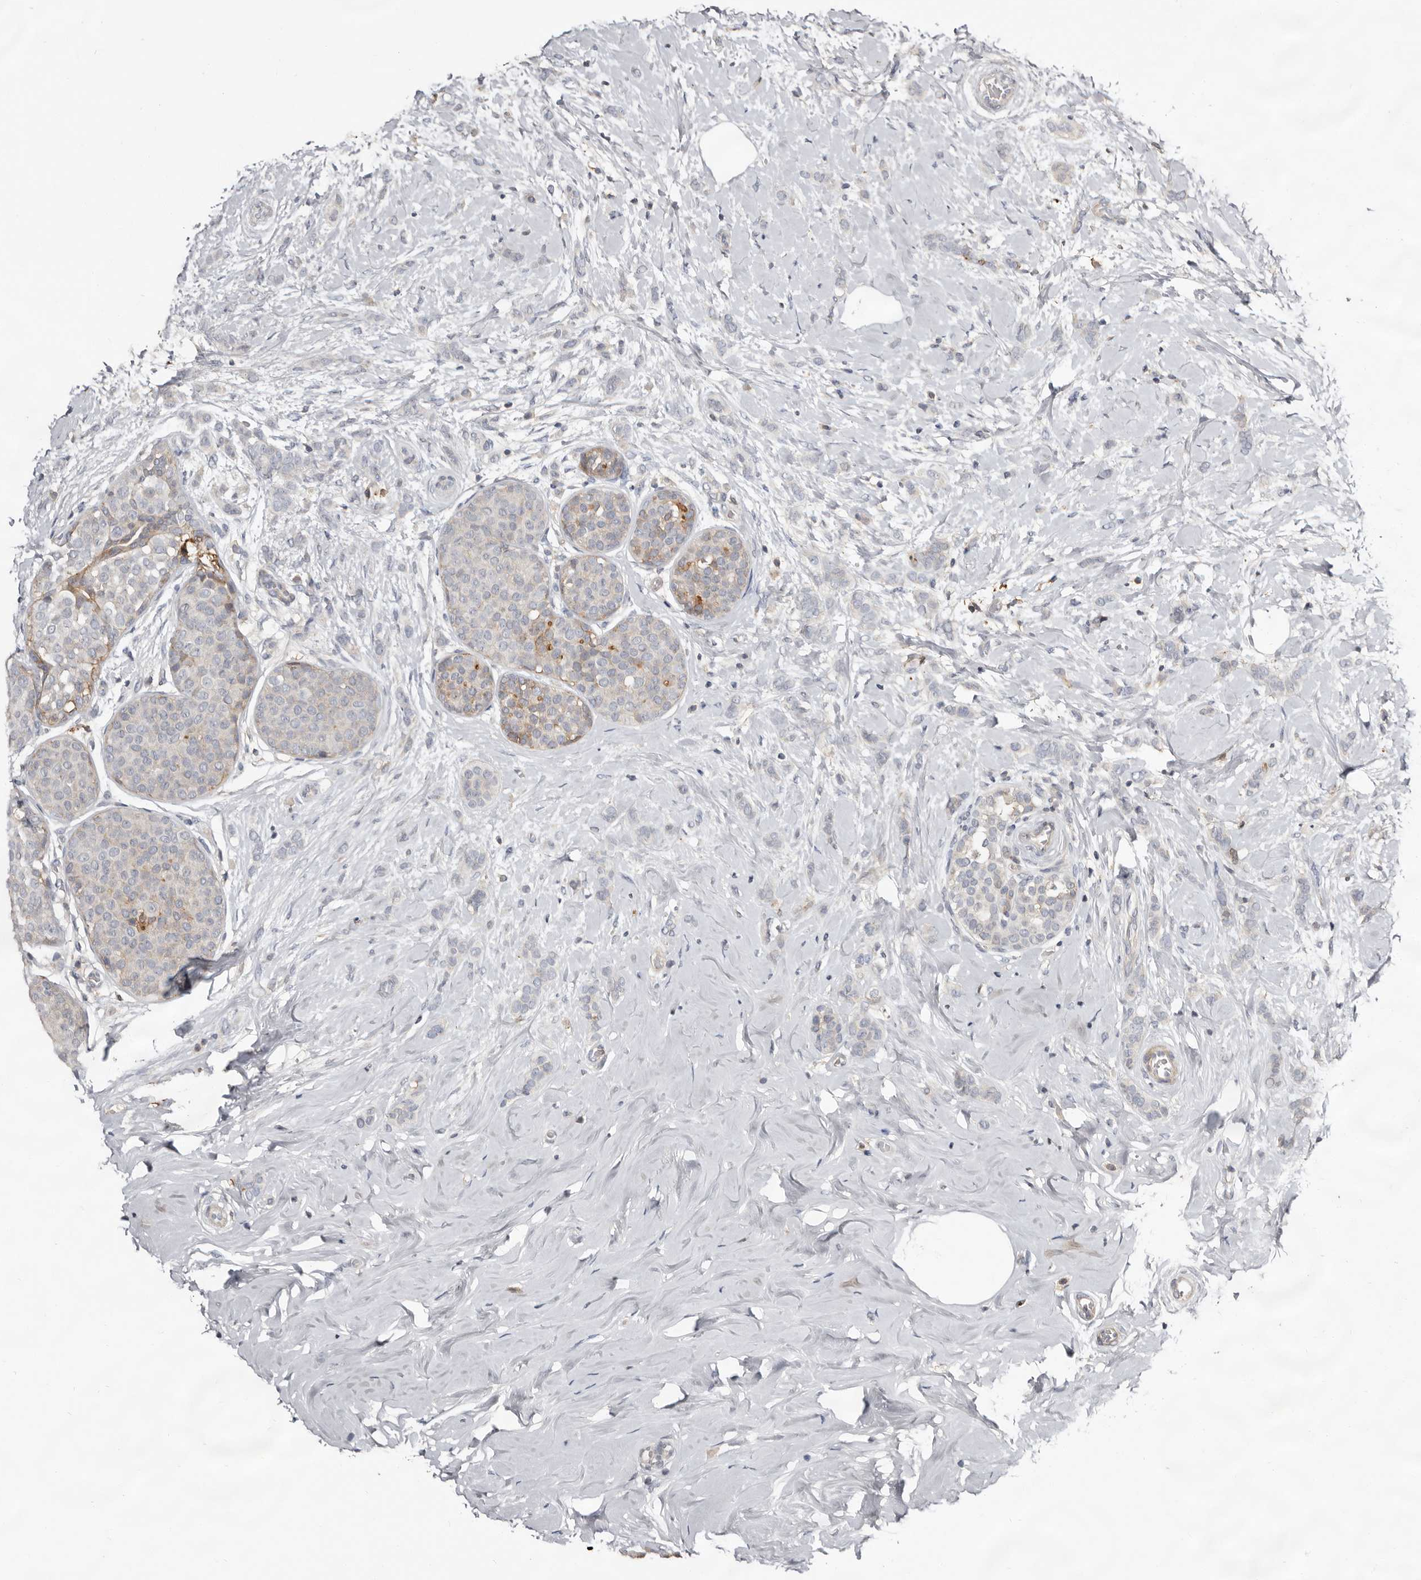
{"staining": {"intensity": "negative", "quantity": "none", "location": "none"}, "tissue": "breast cancer", "cell_type": "Tumor cells", "image_type": "cancer", "snomed": [{"axis": "morphology", "description": "Lobular carcinoma, in situ"}, {"axis": "morphology", "description": "Lobular carcinoma"}, {"axis": "topography", "description": "Breast"}], "caption": "IHC of human breast cancer (lobular carcinoma) reveals no staining in tumor cells. (Stains: DAB (3,3'-diaminobenzidine) immunohistochemistry (IHC) with hematoxylin counter stain, Microscopy: brightfield microscopy at high magnification).", "gene": "KIF26B", "patient": {"sex": "female", "age": 41}}